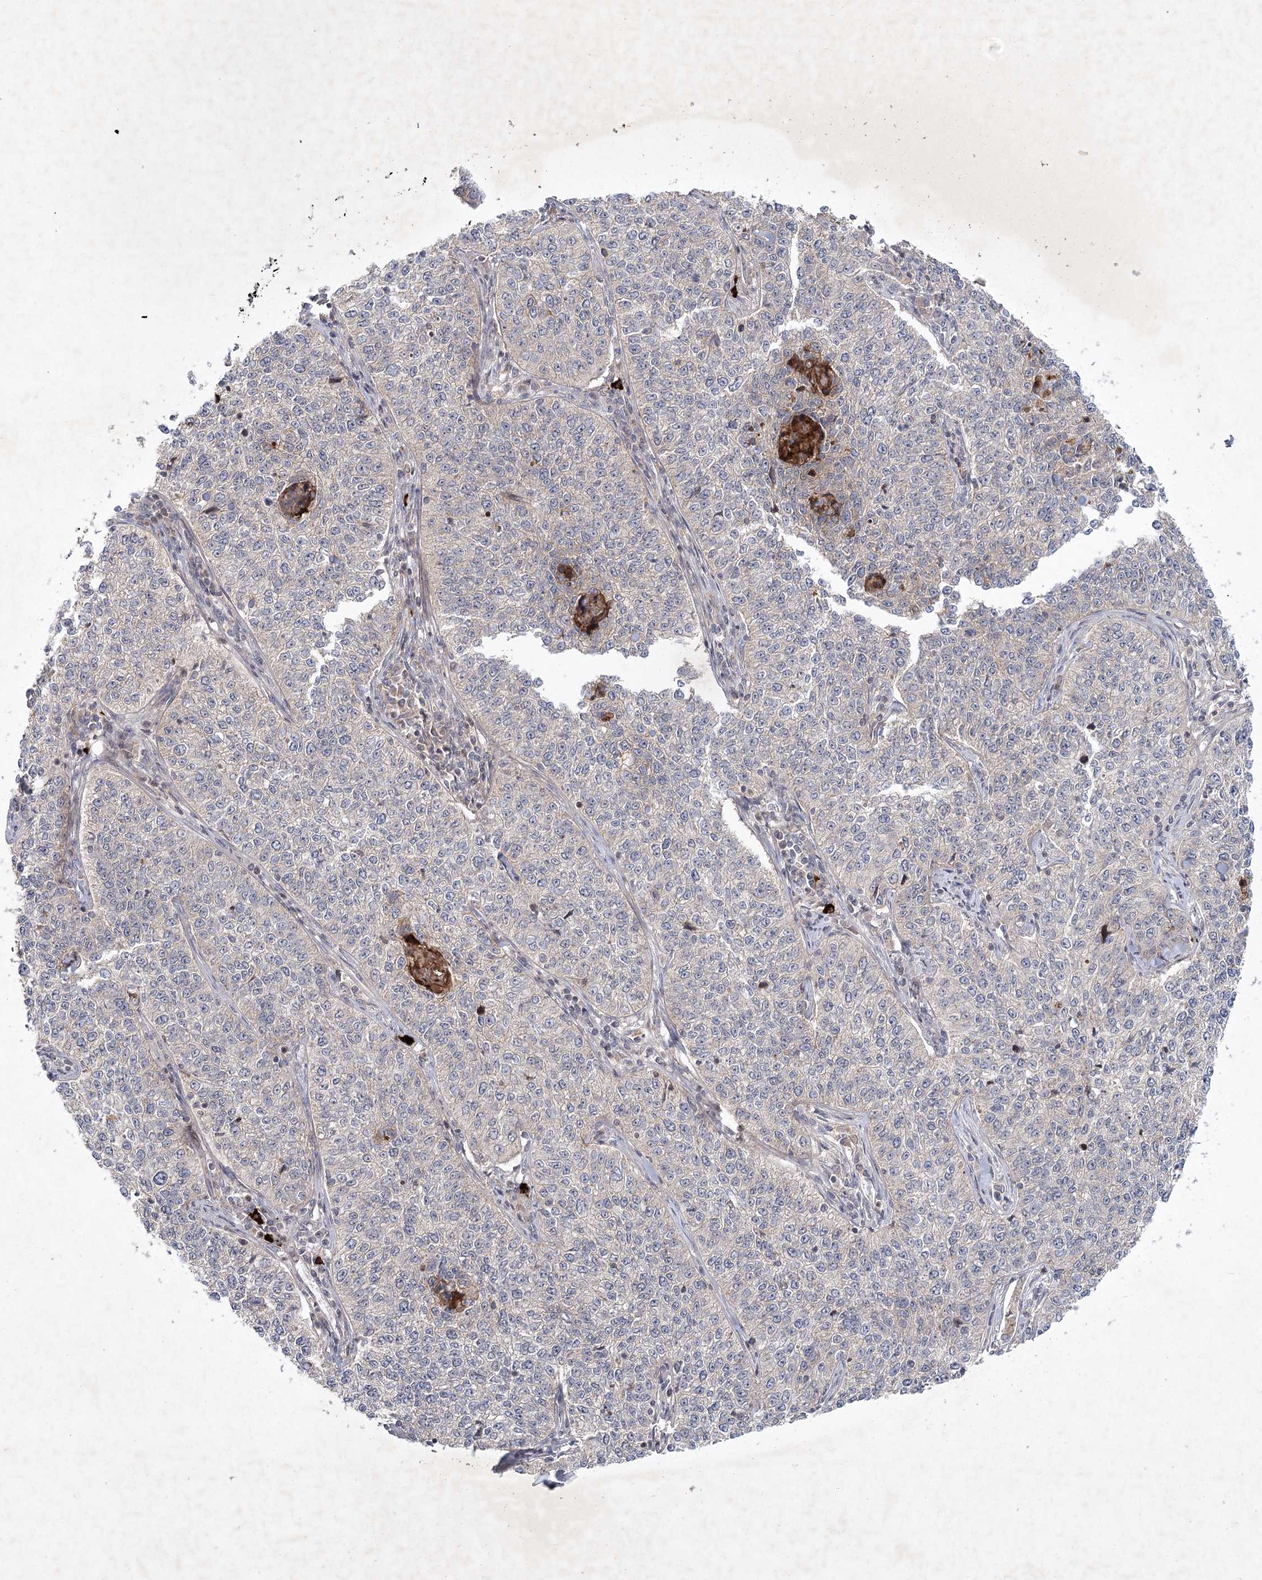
{"staining": {"intensity": "strong", "quantity": "<25%", "location": "cytoplasmic/membranous"}, "tissue": "cervical cancer", "cell_type": "Tumor cells", "image_type": "cancer", "snomed": [{"axis": "morphology", "description": "Squamous cell carcinoma, NOS"}, {"axis": "topography", "description": "Cervix"}], "caption": "DAB immunohistochemical staining of cervical squamous cell carcinoma exhibits strong cytoplasmic/membranous protein staining in about <25% of tumor cells. (DAB (3,3'-diaminobenzidine) = brown stain, brightfield microscopy at high magnification).", "gene": "MAP3K13", "patient": {"sex": "female", "age": 35}}